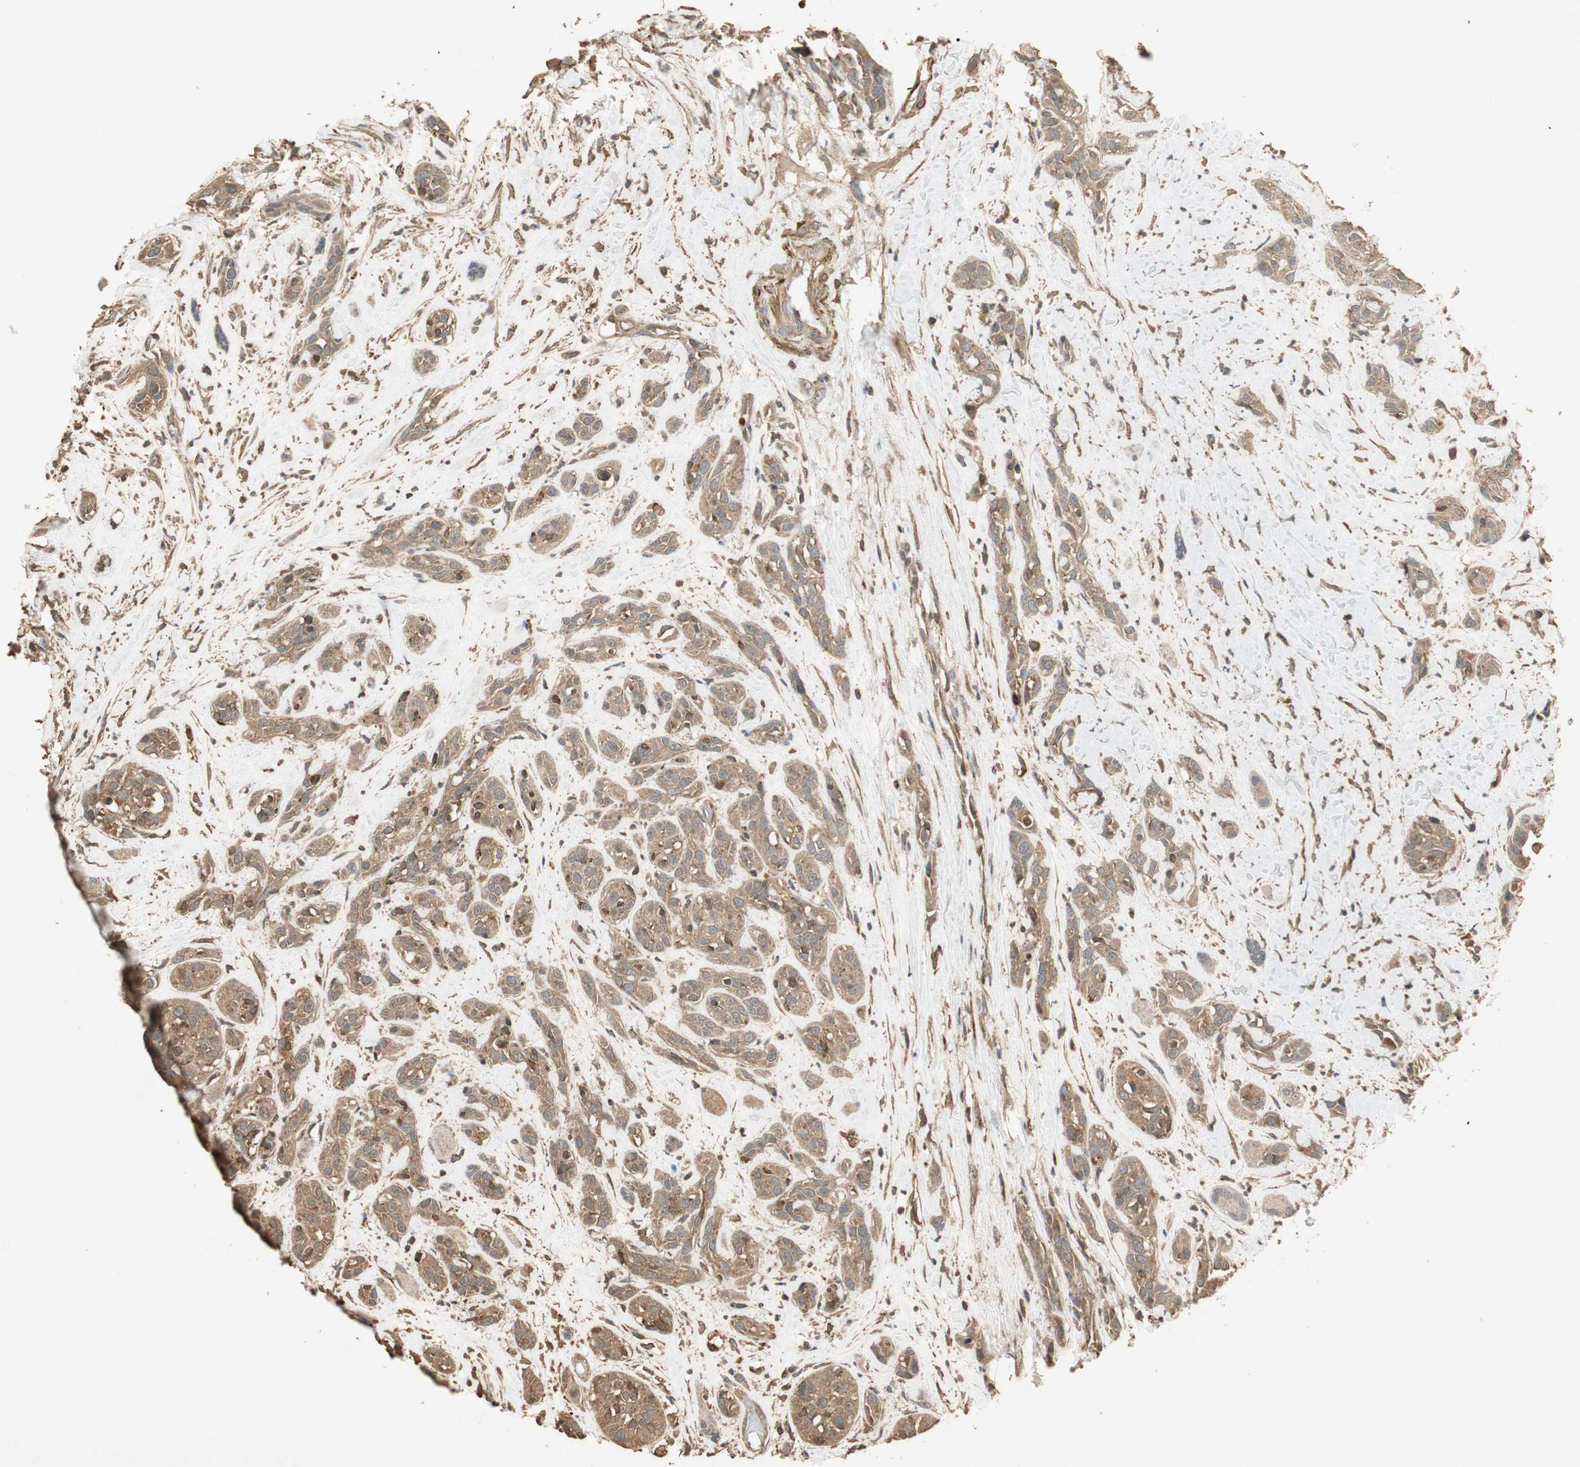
{"staining": {"intensity": "moderate", "quantity": ">75%", "location": "cytoplasmic/membranous"}, "tissue": "head and neck cancer", "cell_type": "Tumor cells", "image_type": "cancer", "snomed": [{"axis": "morphology", "description": "Squamous cell carcinoma, NOS"}, {"axis": "topography", "description": "Head-Neck"}], "caption": "IHC (DAB (3,3'-diaminobenzidine)) staining of human squamous cell carcinoma (head and neck) shows moderate cytoplasmic/membranous protein staining in approximately >75% of tumor cells. (DAB (3,3'-diaminobenzidine) IHC with brightfield microscopy, high magnification).", "gene": "USP2", "patient": {"sex": "male", "age": 62}}